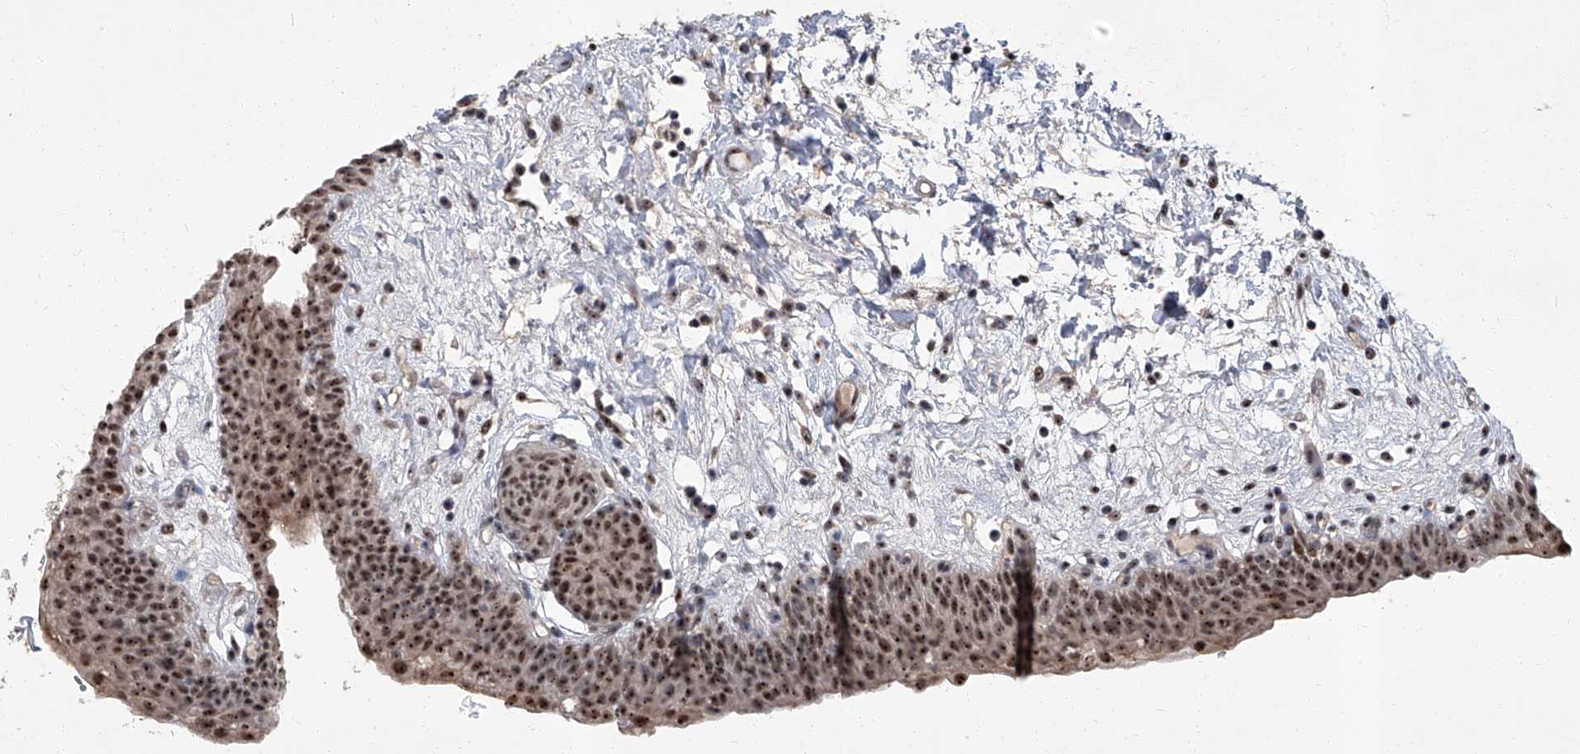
{"staining": {"intensity": "strong", "quantity": ">75%", "location": "cytoplasmic/membranous,nuclear"}, "tissue": "urinary bladder", "cell_type": "Urothelial cells", "image_type": "normal", "snomed": [{"axis": "morphology", "description": "Normal tissue, NOS"}, {"axis": "topography", "description": "Urinary bladder"}], "caption": "A photomicrograph of human urinary bladder stained for a protein reveals strong cytoplasmic/membranous,nuclear brown staining in urothelial cells.", "gene": "CMTR1", "patient": {"sex": "male", "age": 83}}